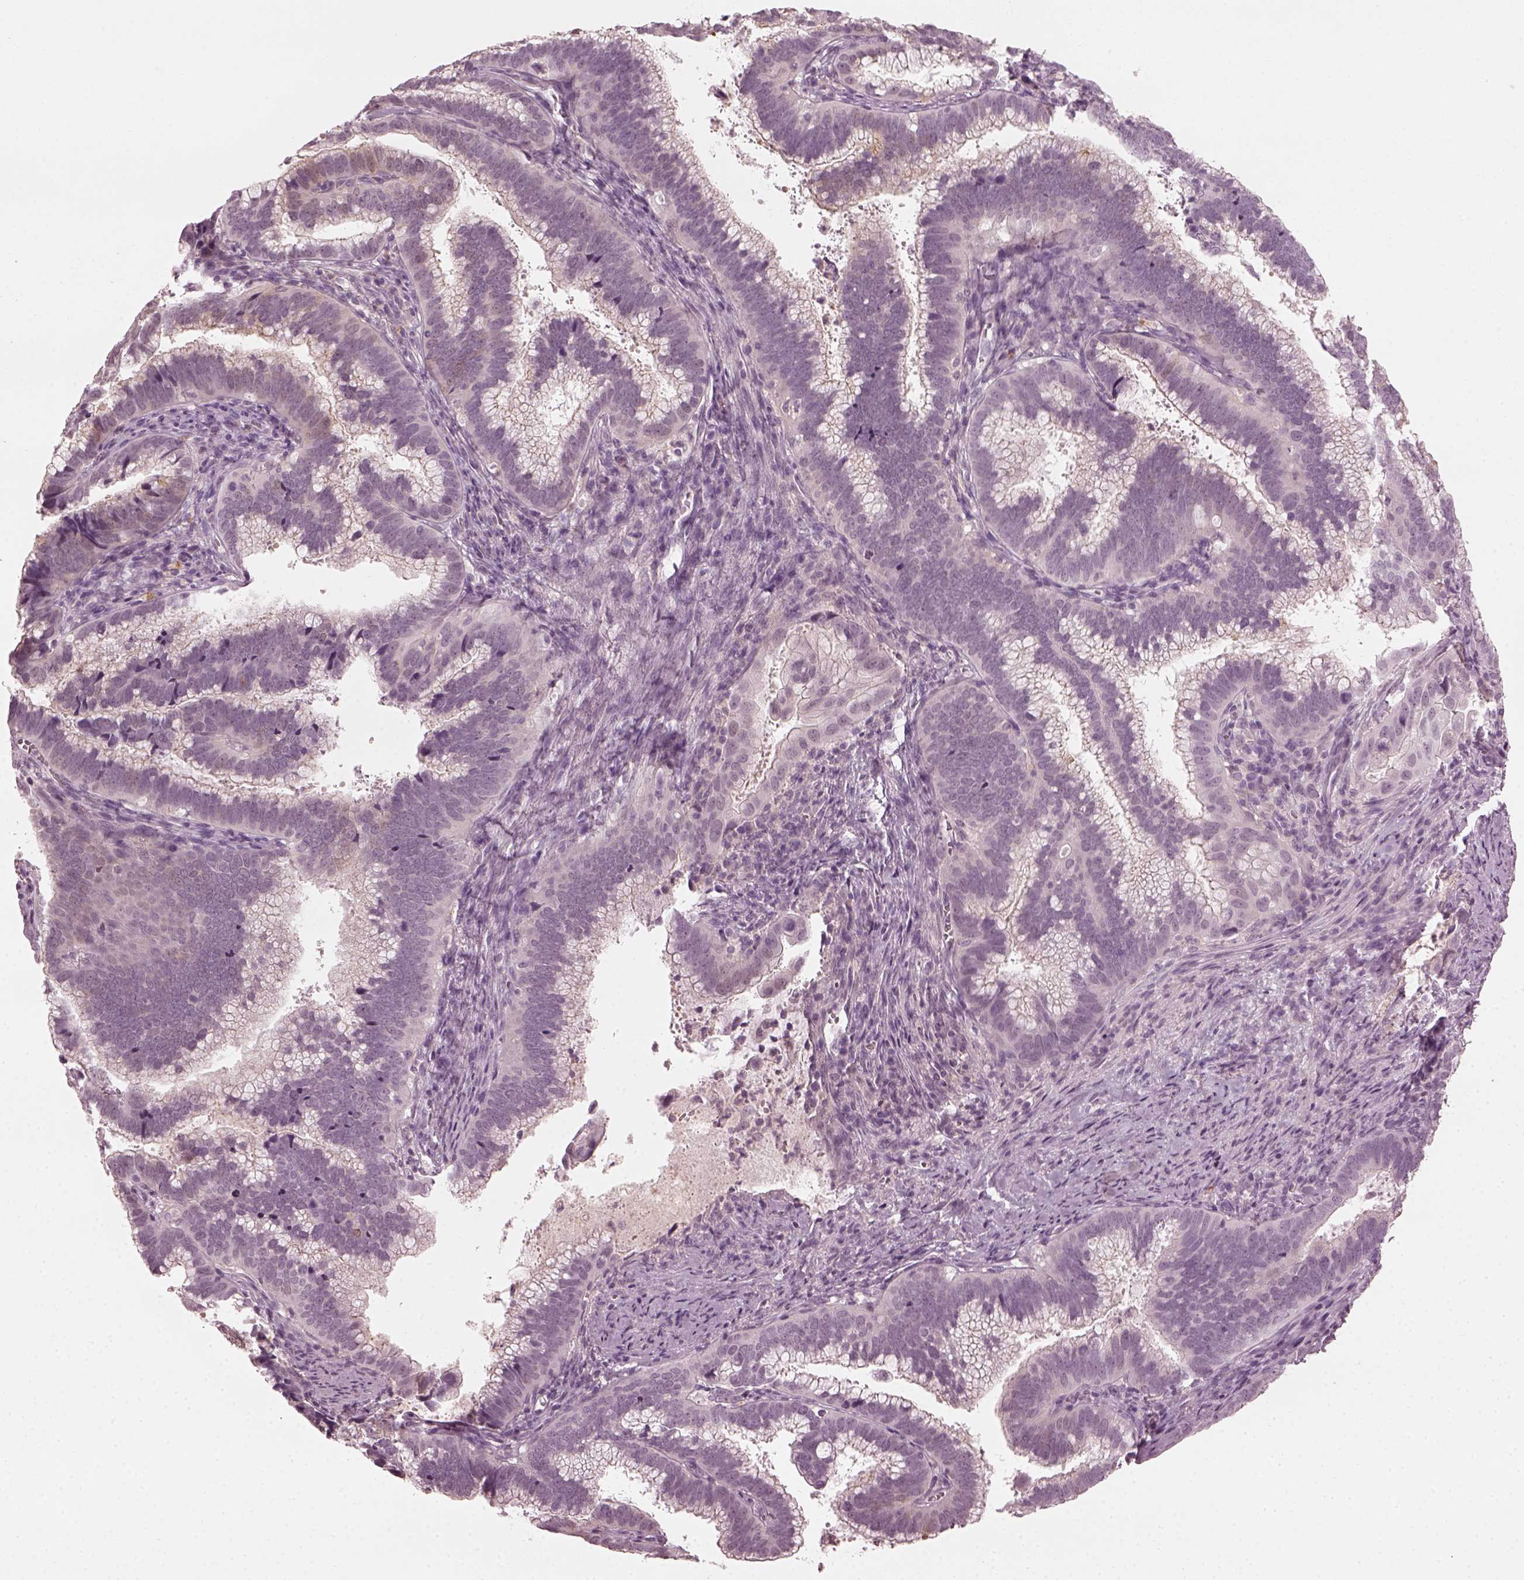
{"staining": {"intensity": "weak", "quantity": "<25%", "location": "cytoplasmic/membranous"}, "tissue": "cervical cancer", "cell_type": "Tumor cells", "image_type": "cancer", "snomed": [{"axis": "morphology", "description": "Adenocarcinoma, NOS"}, {"axis": "topography", "description": "Cervix"}], "caption": "The IHC photomicrograph has no significant staining in tumor cells of cervical cancer (adenocarcinoma) tissue.", "gene": "CCDC170", "patient": {"sex": "female", "age": 61}}